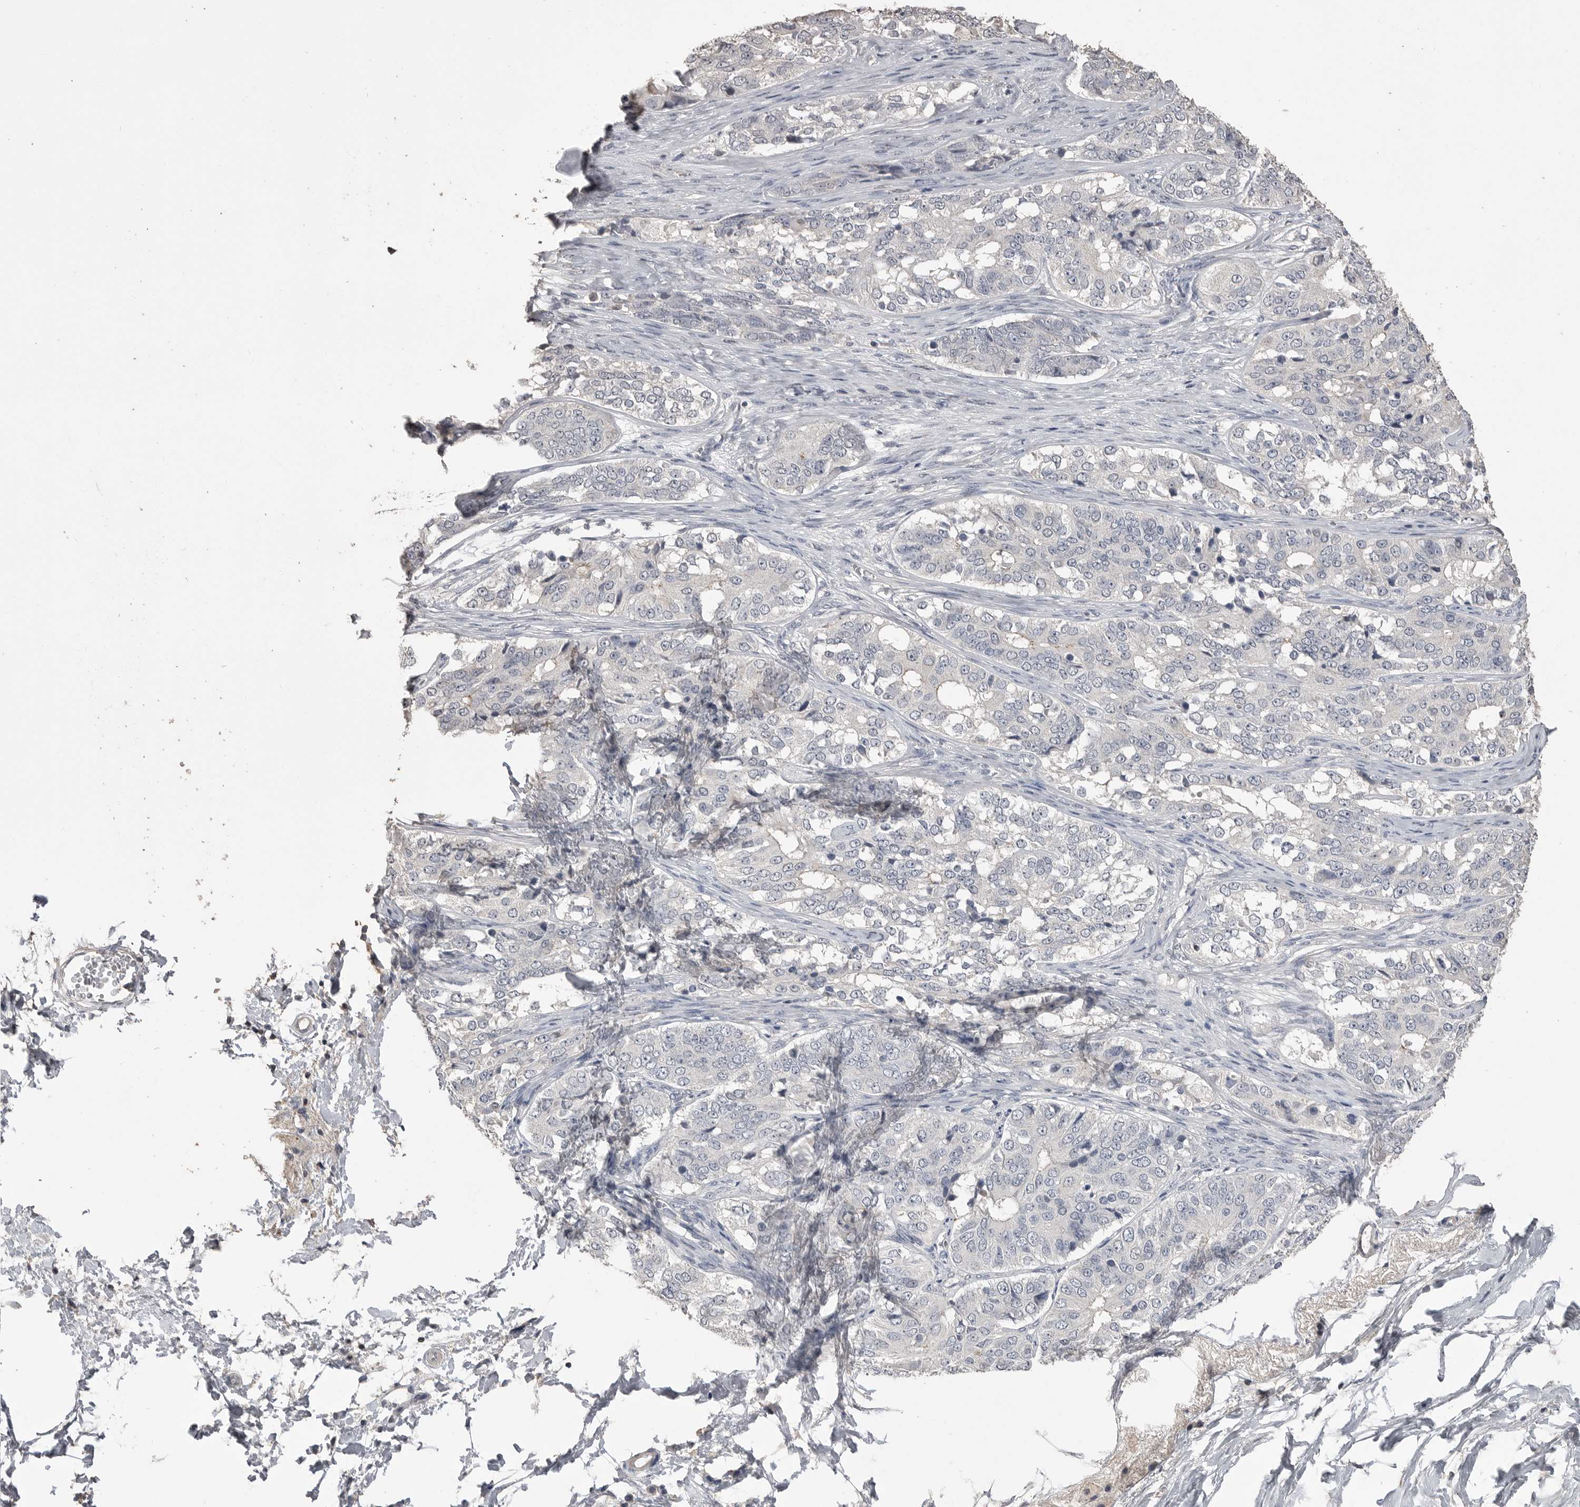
{"staining": {"intensity": "negative", "quantity": "none", "location": "none"}, "tissue": "ovarian cancer", "cell_type": "Tumor cells", "image_type": "cancer", "snomed": [{"axis": "morphology", "description": "Carcinoma, endometroid"}, {"axis": "topography", "description": "Ovary"}], "caption": "A histopathology image of human ovarian cancer (endometroid carcinoma) is negative for staining in tumor cells.", "gene": "MMP7", "patient": {"sex": "female", "age": 51}}